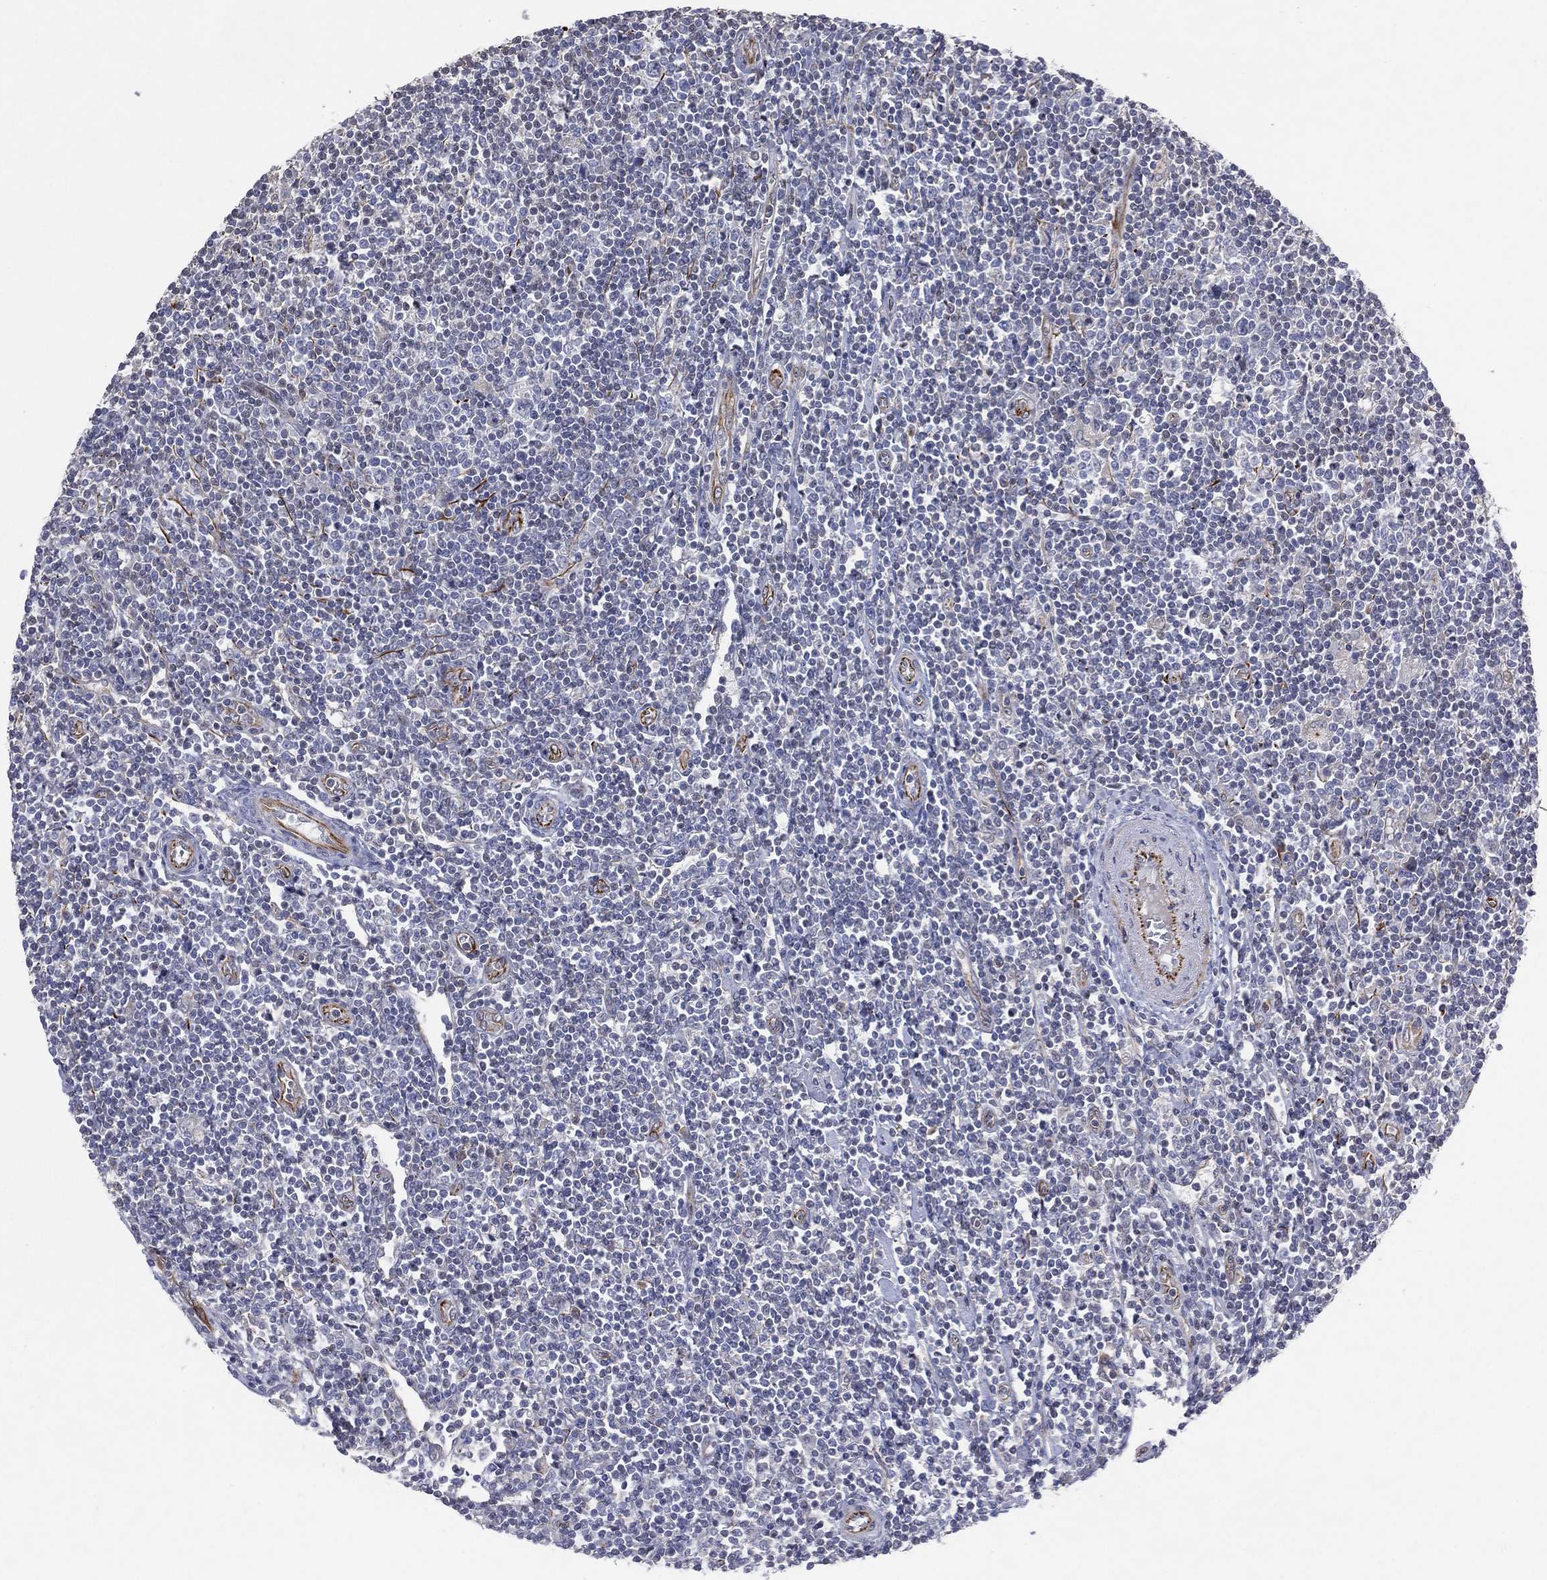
{"staining": {"intensity": "negative", "quantity": "none", "location": "none"}, "tissue": "lymphoma", "cell_type": "Tumor cells", "image_type": "cancer", "snomed": [{"axis": "morphology", "description": "Hodgkin's disease, NOS"}, {"axis": "topography", "description": "Lymph node"}], "caption": "Tumor cells are negative for protein expression in human lymphoma.", "gene": "FLI1", "patient": {"sex": "male", "age": 40}}